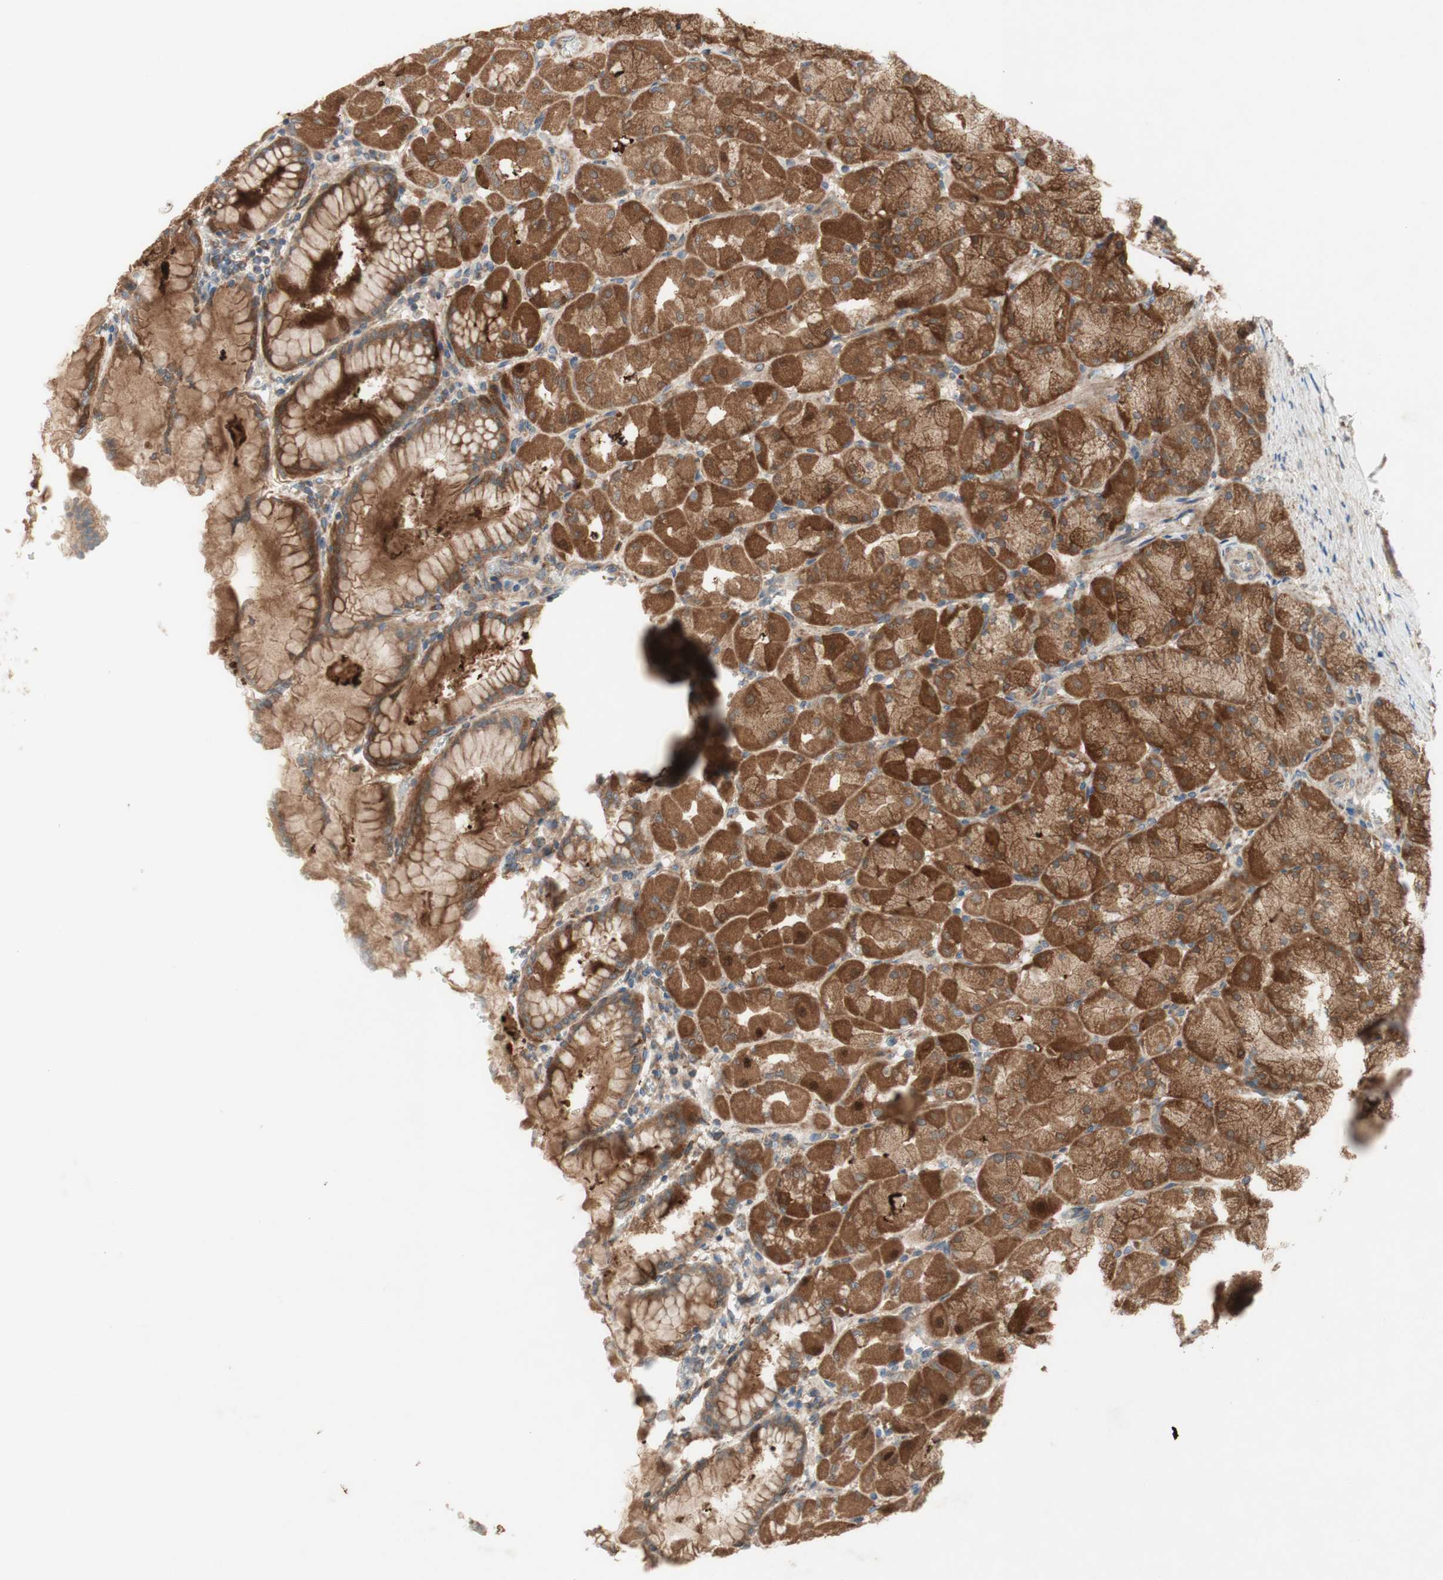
{"staining": {"intensity": "strong", "quantity": ">75%", "location": "cytoplasmic/membranous"}, "tissue": "stomach", "cell_type": "Glandular cells", "image_type": "normal", "snomed": [{"axis": "morphology", "description": "Normal tissue, NOS"}, {"axis": "topography", "description": "Stomach, upper"}], "caption": "Protein positivity by immunohistochemistry shows strong cytoplasmic/membranous expression in about >75% of glandular cells in normal stomach.", "gene": "SOCS2", "patient": {"sex": "female", "age": 56}}